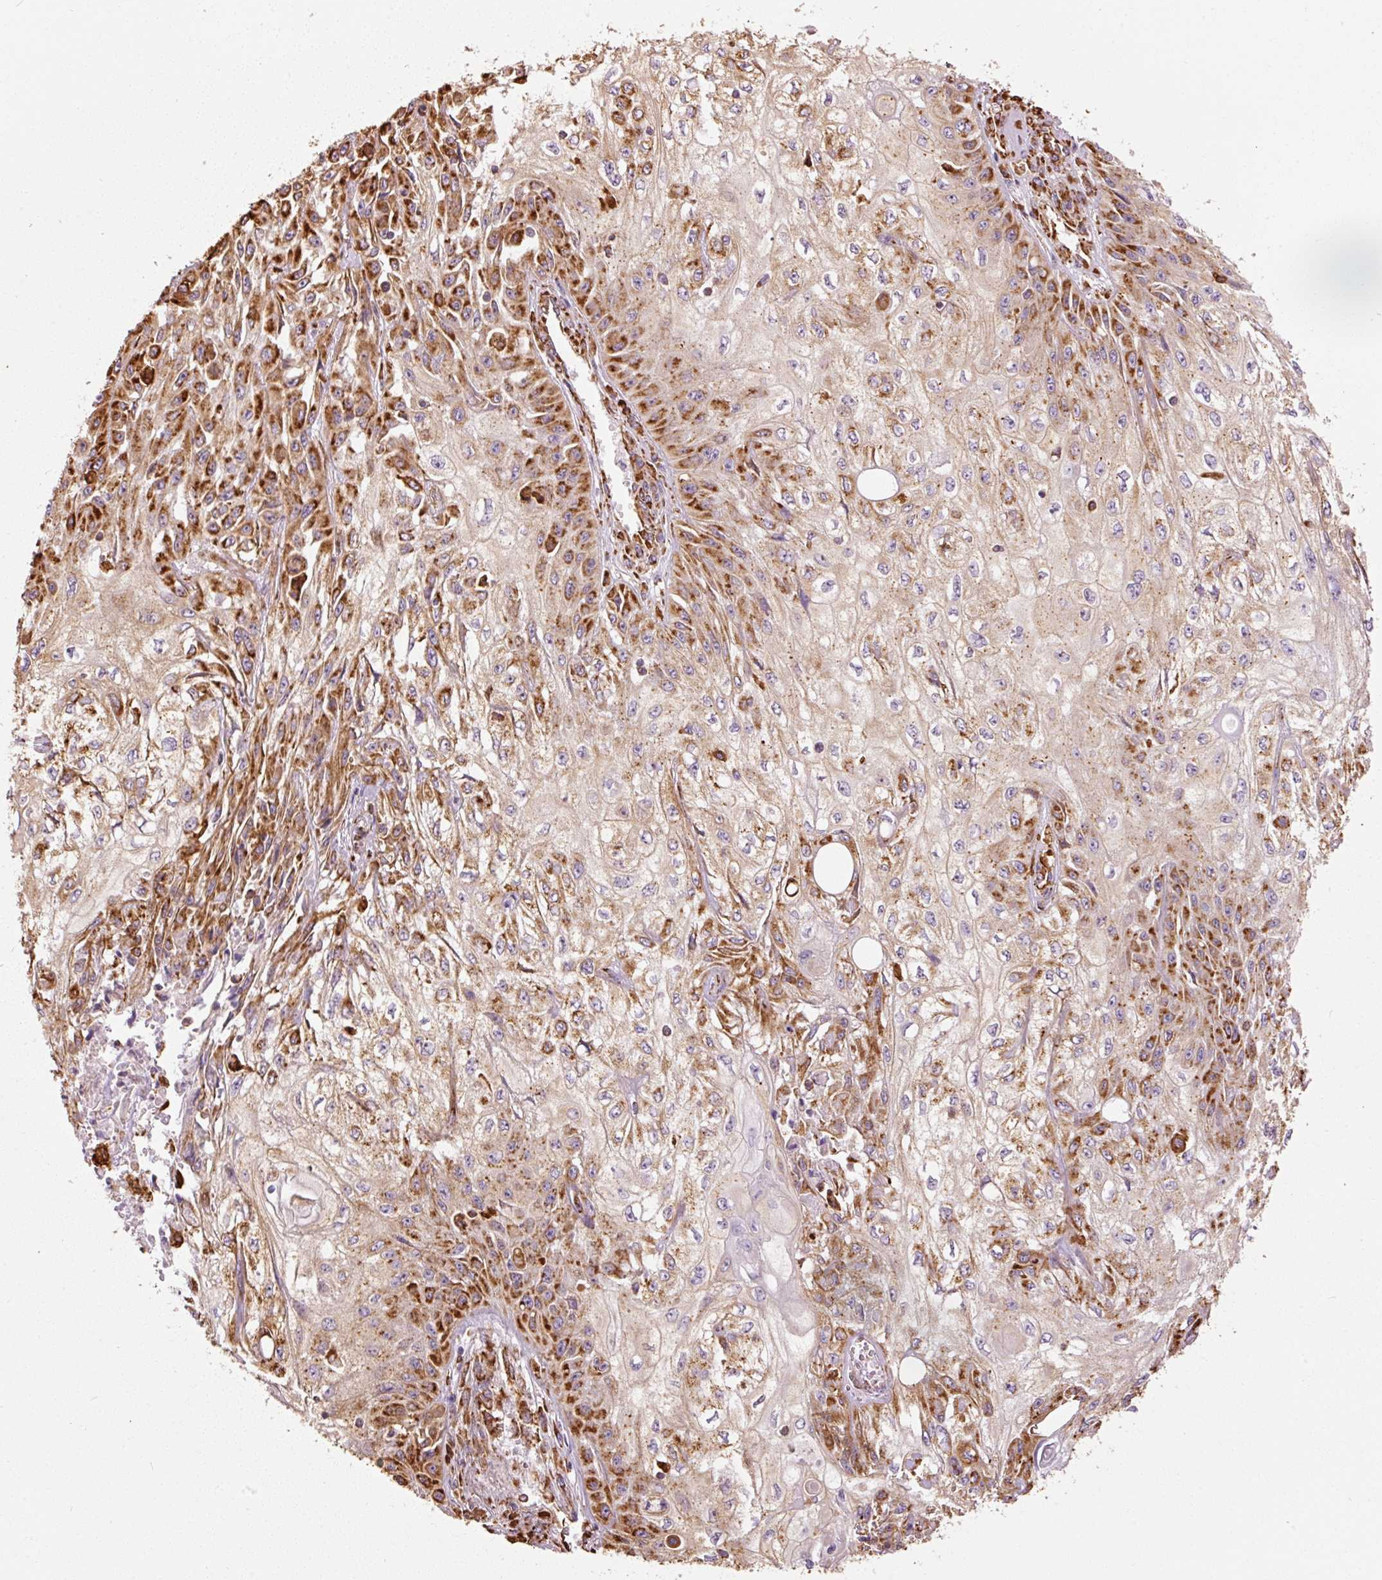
{"staining": {"intensity": "strong", "quantity": ">75%", "location": "cytoplasmic/membranous"}, "tissue": "skin cancer", "cell_type": "Tumor cells", "image_type": "cancer", "snomed": [{"axis": "morphology", "description": "Squamous cell carcinoma, NOS"}, {"axis": "morphology", "description": "Squamous cell carcinoma, metastatic, NOS"}, {"axis": "topography", "description": "Skin"}, {"axis": "topography", "description": "Lymph node"}], "caption": "Protein expression analysis of human skin cancer (squamous cell carcinoma) reveals strong cytoplasmic/membranous positivity in approximately >75% of tumor cells. (DAB (3,3'-diaminobenzidine) IHC with brightfield microscopy, high magnification).", "gene": "KLC1", "patient": {"sex": "male", "age": 75}}